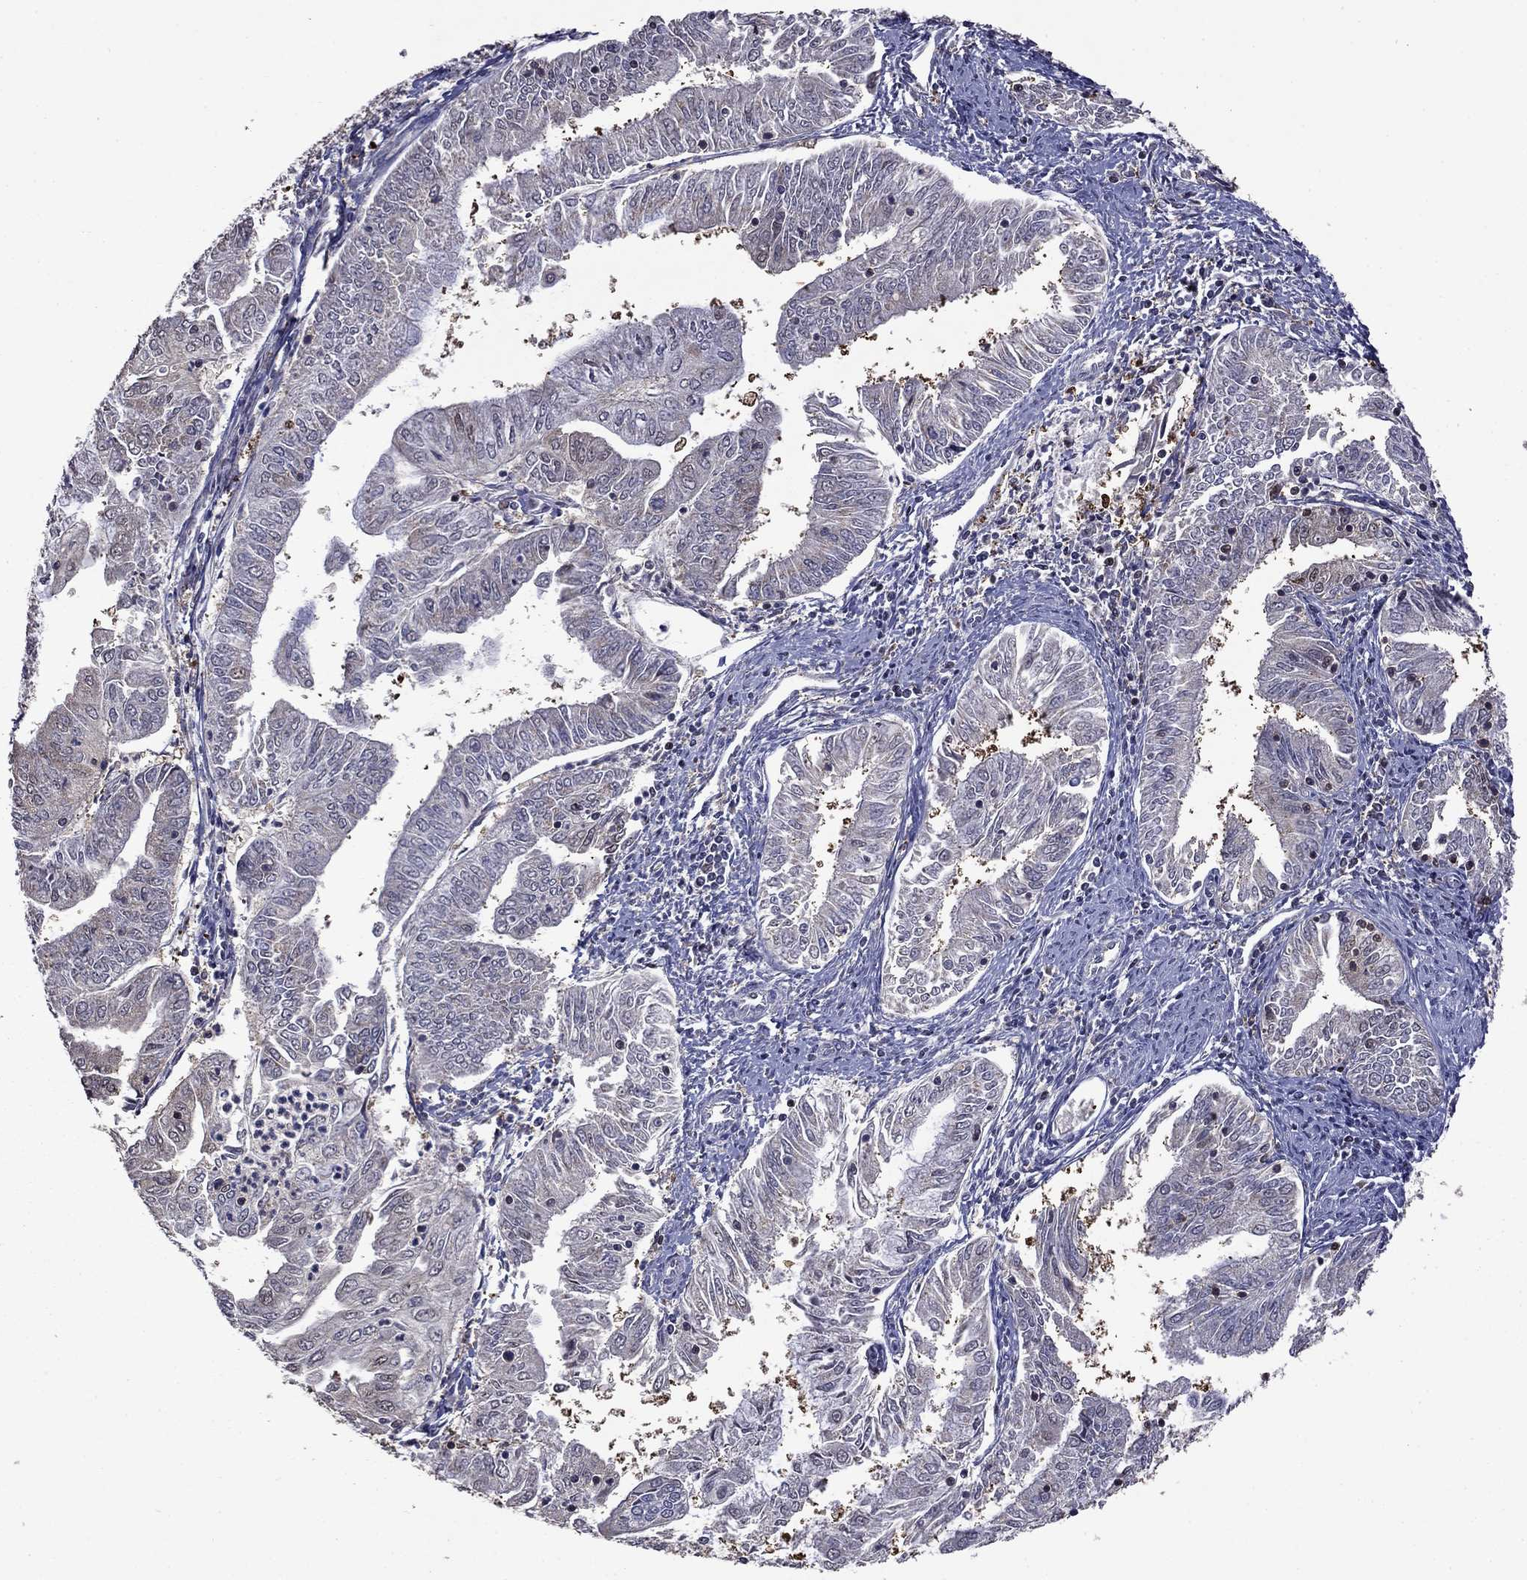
{"staining": {"intensity": "moderate", "quantity": "<25%", "location": "cytoplasmic/membranous,nuclear"}, "tissue": "endometrial cancer", "cell_type": "Tumor cells", "image_type": "cancer", "snomed": [{"axis": "morphology", "description": "Adenocarcinoma, NOS"}, {"axis": "topography", "description": "Endometrium"}], "caption": "IHC image of neoplastic tissue: human endometrial adenocarcinoma stained using IHC reveals low levels of moderate protein expression localized specifically in the cytoplasmic/membranous and nuclear of tumor cells, appearing as a cytoplasmic/membranous and nuclear brown color.", "gene": "APPBP2", "patient": {"sex": "female", "age": 56}}